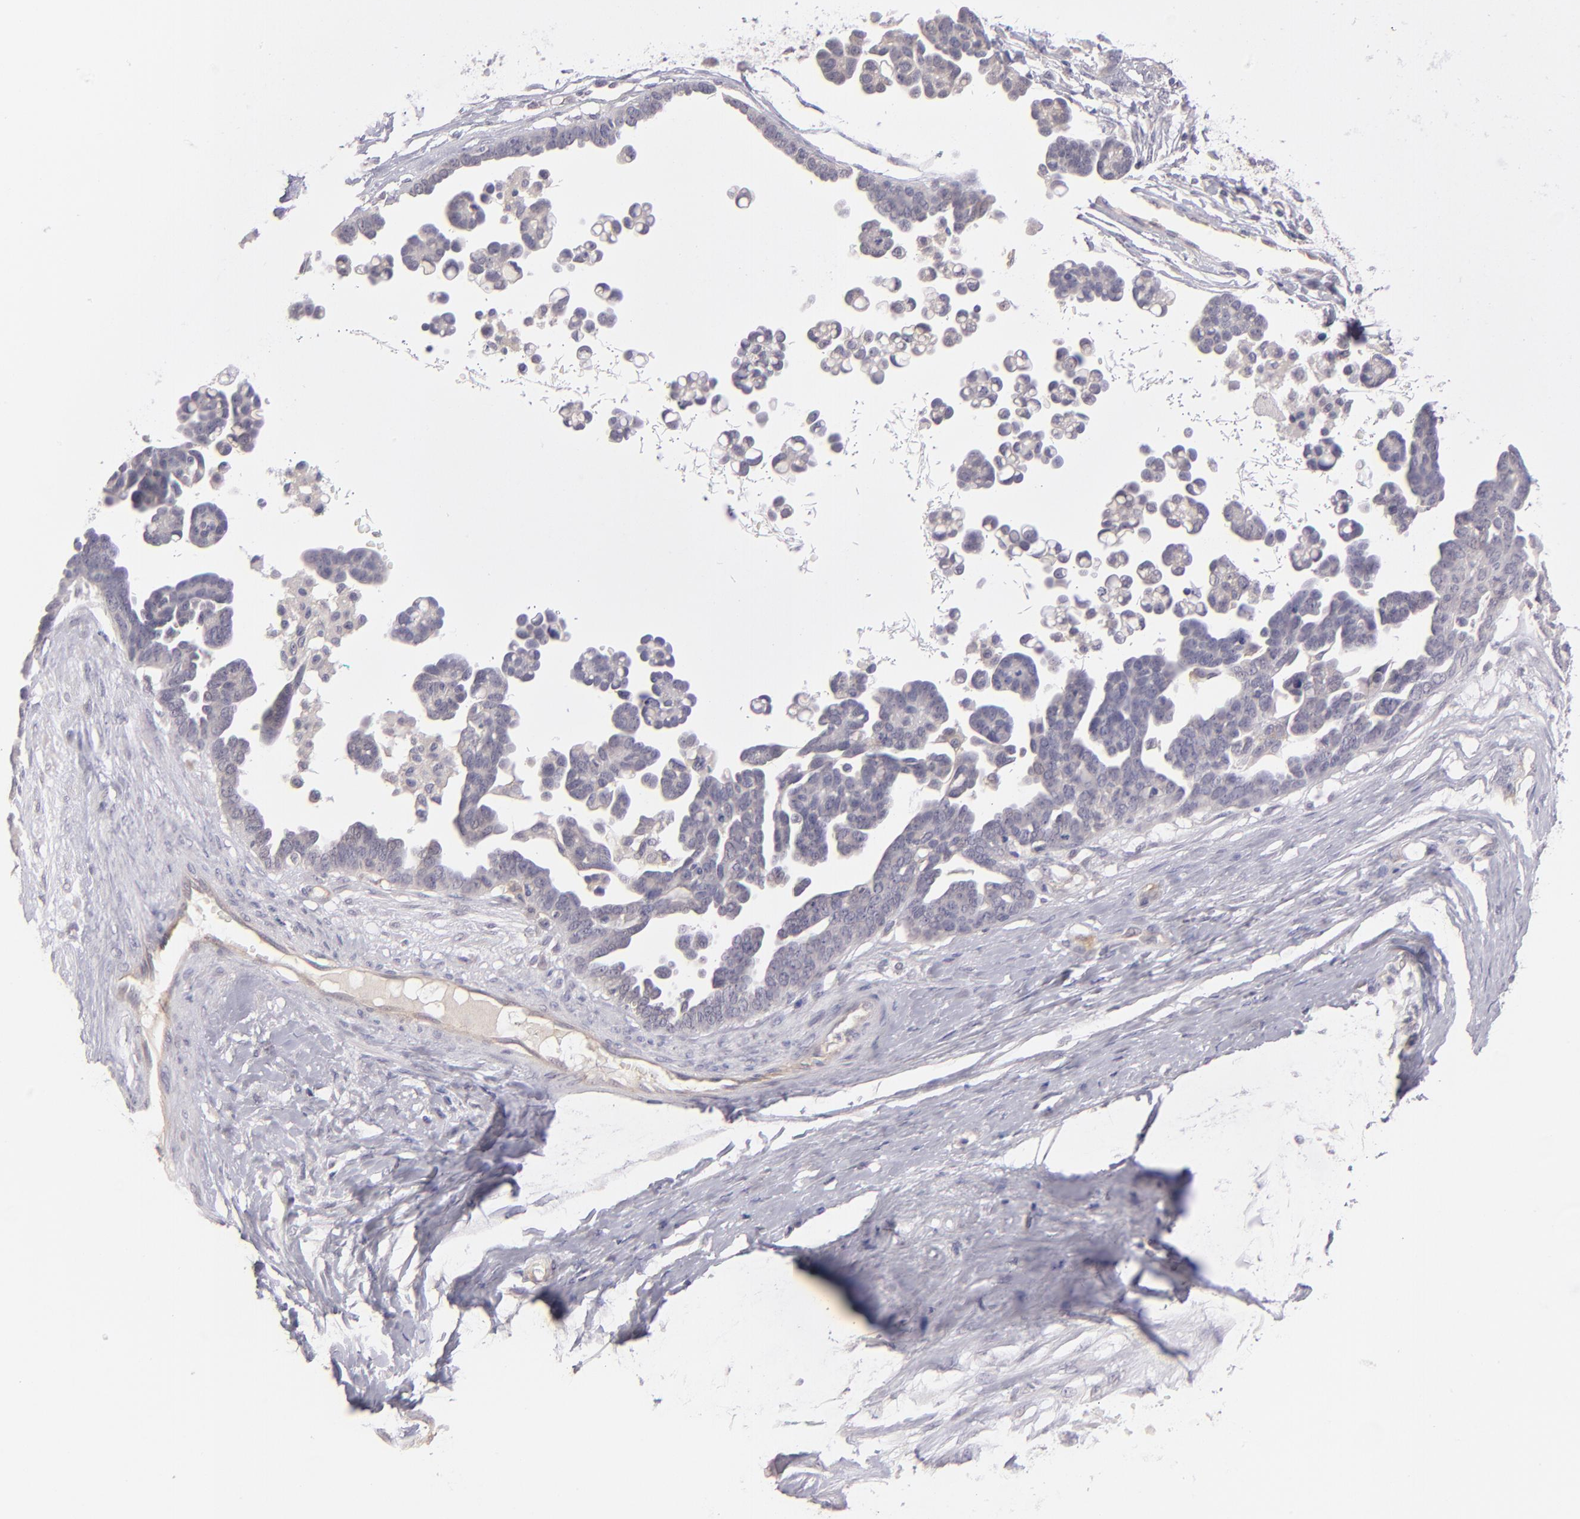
{"staining": {"intensity": "negative", "quantity": "none", "location": "none"}, "tissue": "ovarian cancer", "cell_type": "Tumor cells", "image_type": "cancer", "snomed": [{"axis": "morphology", "description": "Cystadenocarcinoma, serous, NOS"}, {"axis": "topography", "description": "Ovary"}], "caption": "High power microscopy image of an IHC image of ovarian serous cystadenocarcinoma, revealing no significant positivity in tumor cells. (DAB immunohistochemistry (IHC) with hematoxylin counter stain).", "gene": "THBD", "patient": {"sex": "female", "age": 54}}